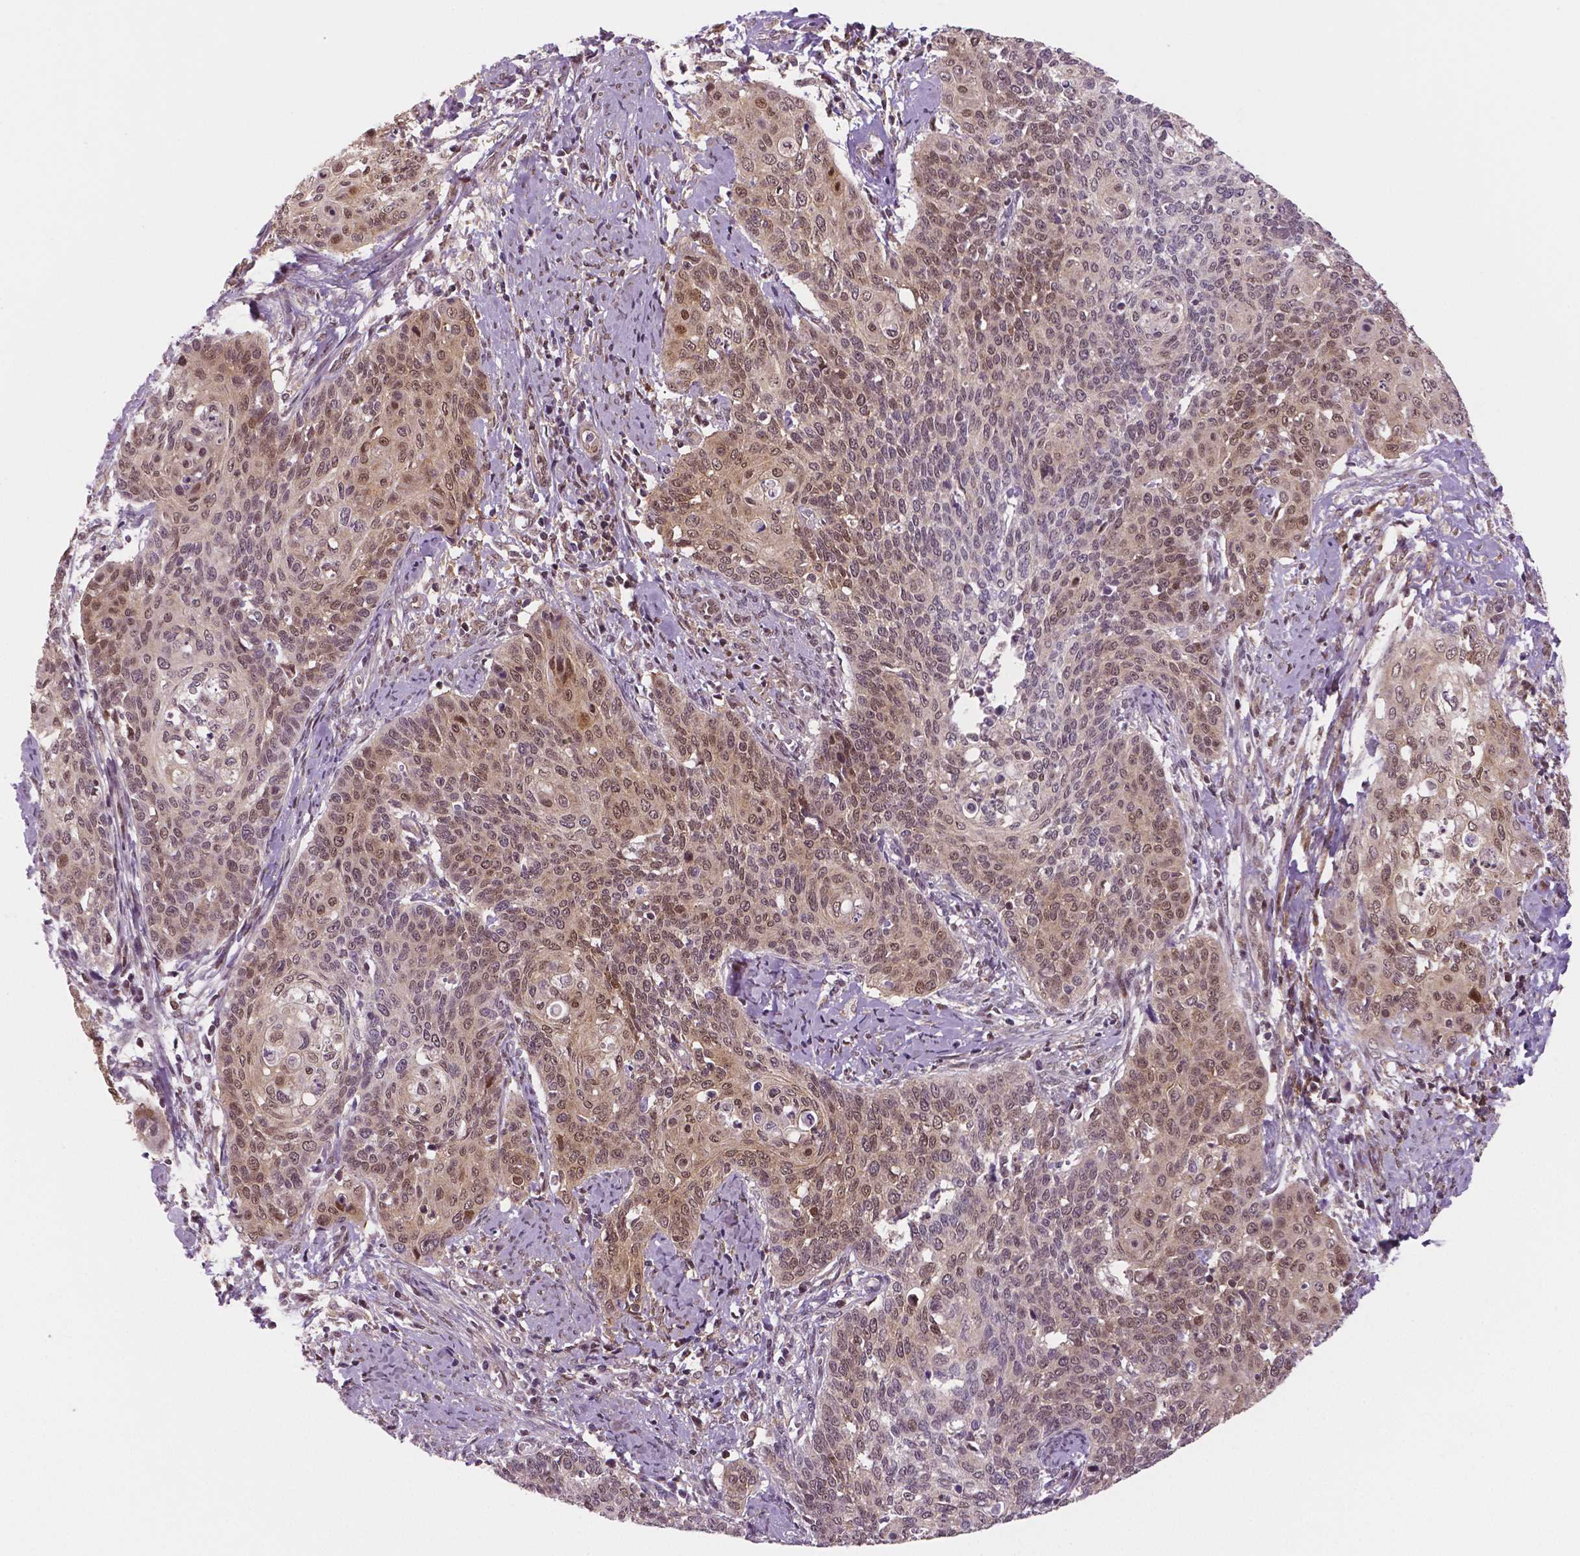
{"staining": {"intensity": "moderate", "quantity": ">75%", "location": "cytoplasmic/membranous,nuclear"}, "tissue": "cervical cancer", "cell_type": "Tumor cells", "image_type": "cancer", "snomed": [{"axis": "morphology", "description": "Normal tissue, NOS"}, {"axis": "morphology", "description": "Squamous cell carcinoma, NOS"}, {"axis": "topography", "description": "Cervix"}], "caption": "Immunohistochemistry (IHC) staining of squamous cell carcinoma (cervical), which displays medium levels of moderate cytoplasmic/membranous and nuclear staining in about >75% of tumor cells indicating moderate cytoplasmic/membranous and nuclear protein positivity. The staining was performed using DAB (brown) for protein detection and nuclei were counterstained in hematoxylin (blue).", "gene": "STAT3", "patient": {"sex": "female", "age": 39}}